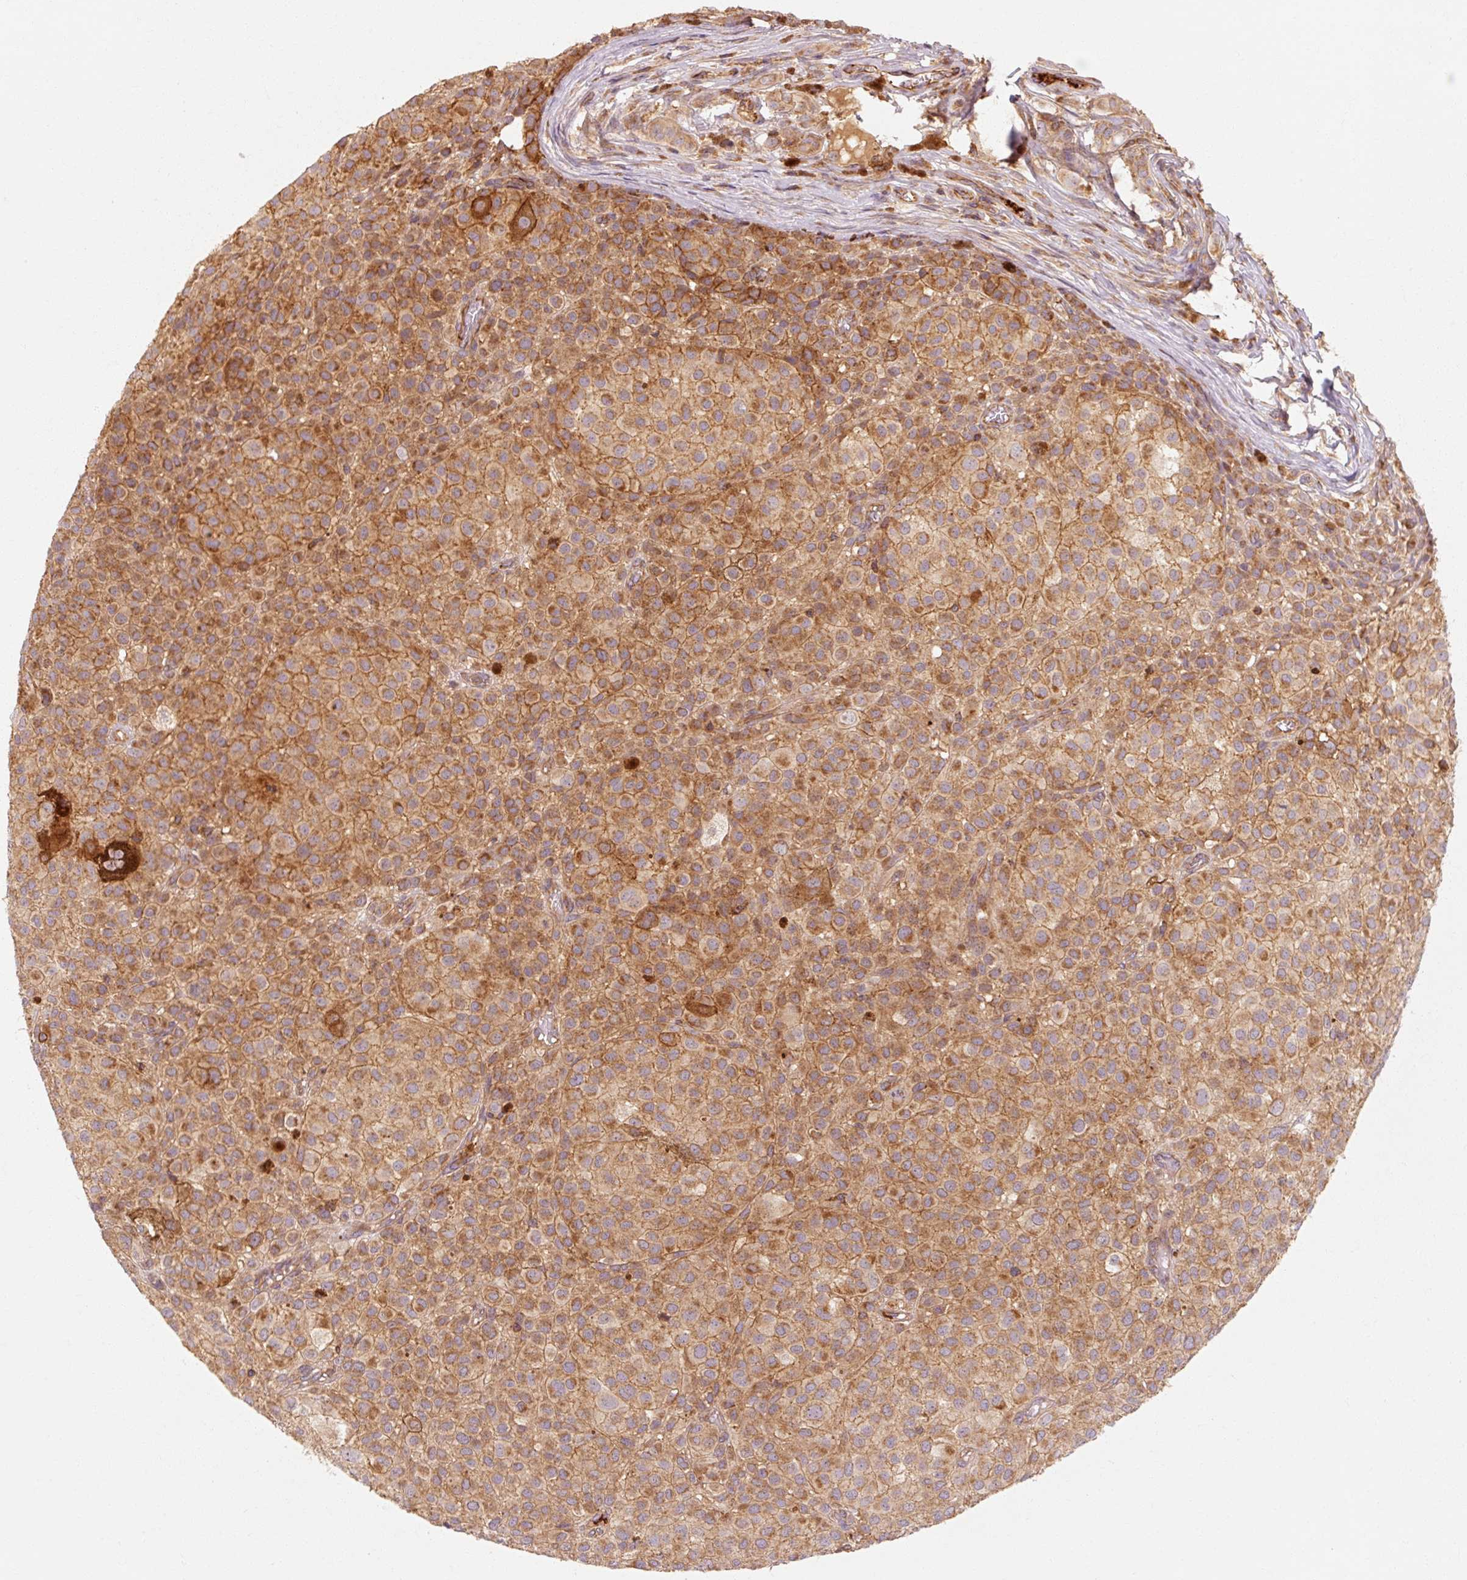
{"staining": {"intensity": "moderate", "quantity": ">75%", "location": "cytoplasmic/membranous"}, "tissue": "melanoma", "cell_type": "Tumor cells", "image_type": "cancer", "snomed": [{"axis": "morphology", "description": "Malignant melanoma, NOS"}, {"axis": "topography", "description": "Skin"}], "caption": "Immunohistochemical staining of human malignant melanoma demonstrates medium levels of moderate cytoplasmic/membranous positivity in about >75% of tumor cells.", "gene": "CTNNA1", "patient": {"sex": "male", "age": 64}}